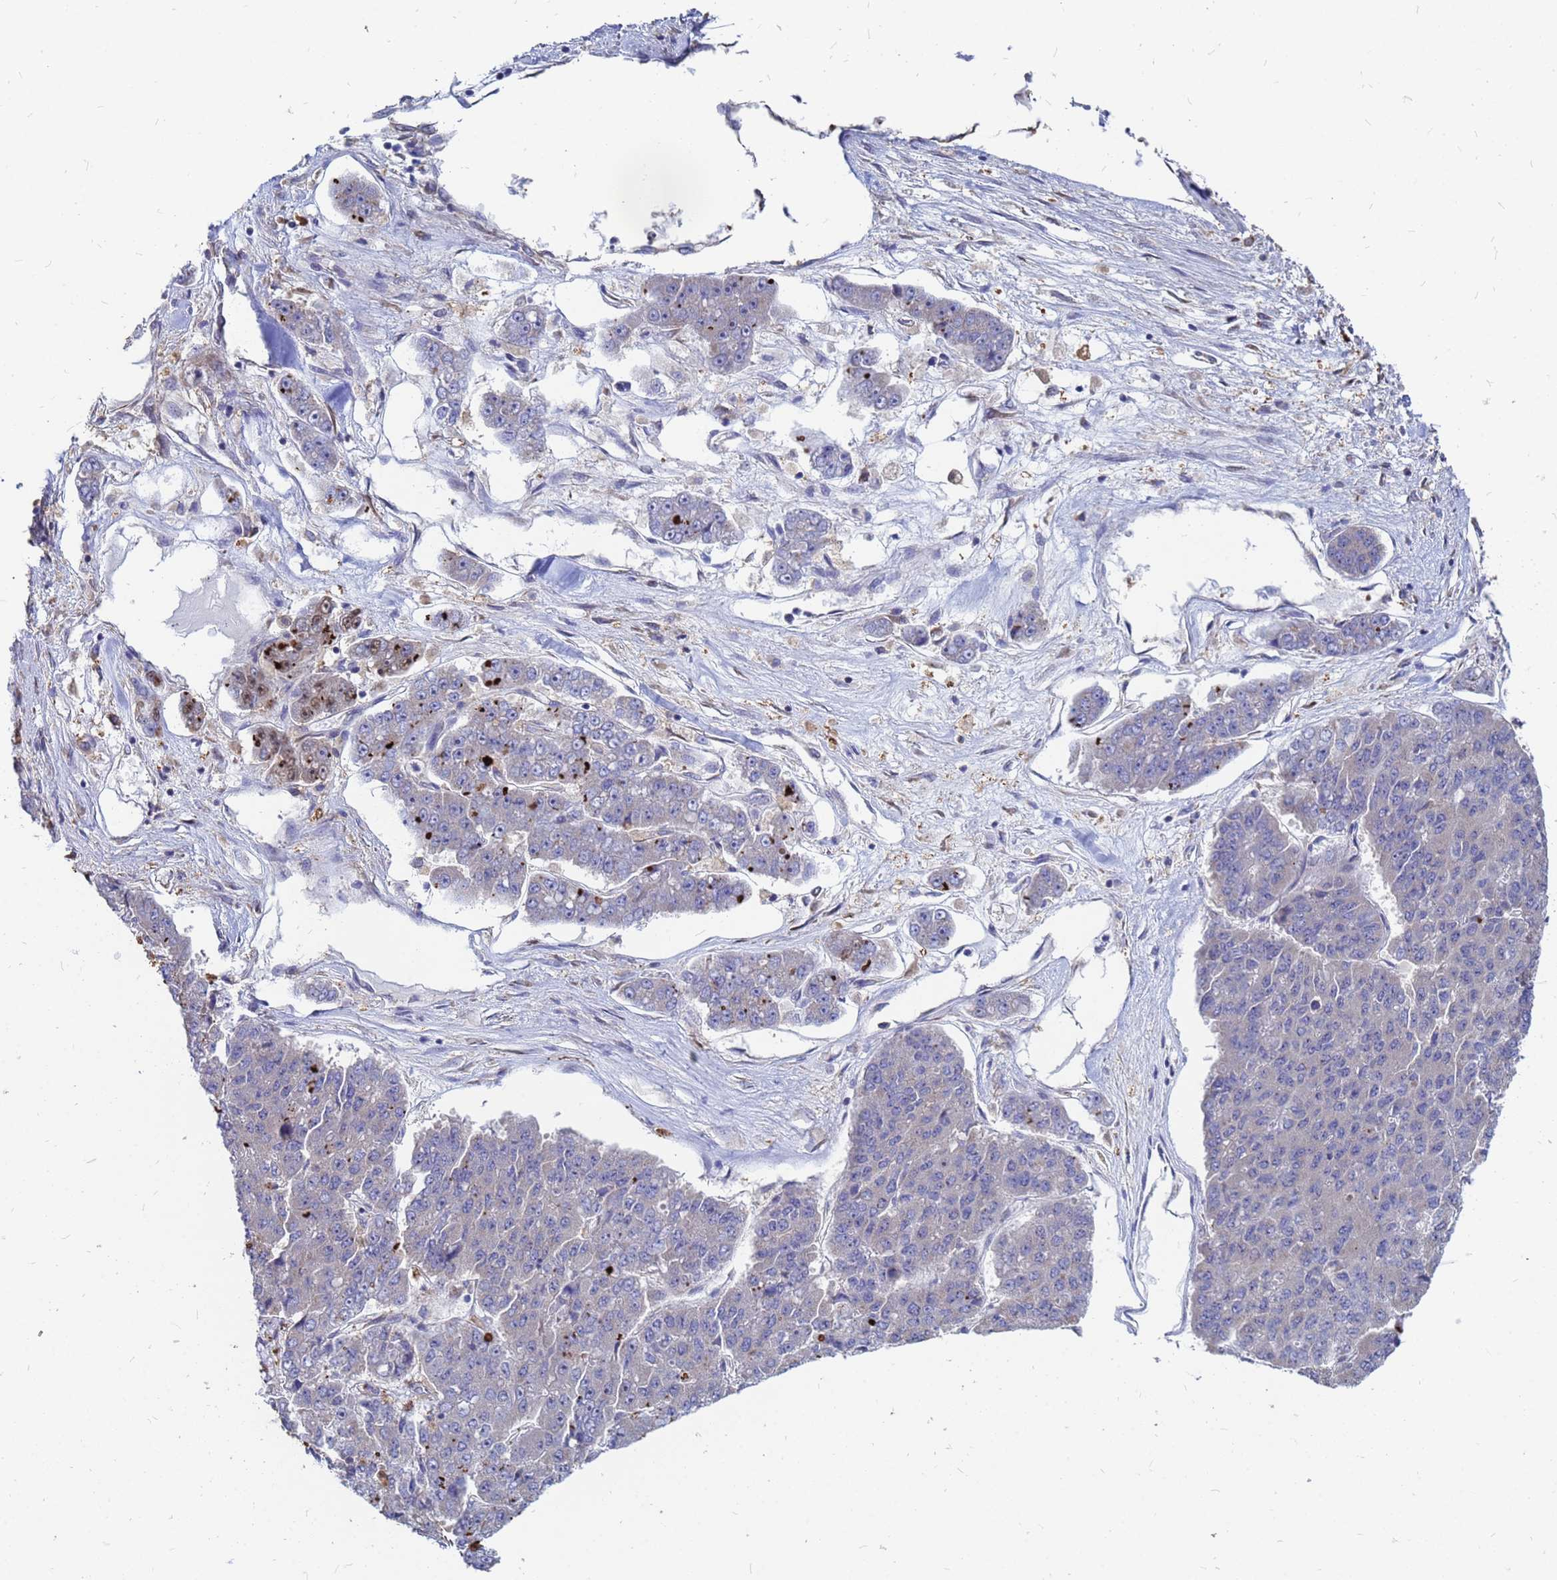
{"staining": {"intensity": "negative", "quantity": "none", "location": "none"}, "tissue": "pancreatic cancer", "cell_type": "Tumor cells", "image_type": "cancer", "snomed": [{"axis": "morphology", "description": "Adenocarcinoma, NOS"}, {"axis": "topography", "description": "Pancreas"}], "caption": "There is no significant staining in tumor cells of pancreatic cancer (adenocarcinoma).", "gene": "MOB2", "patient": {"sex": "male", "age": 50}}